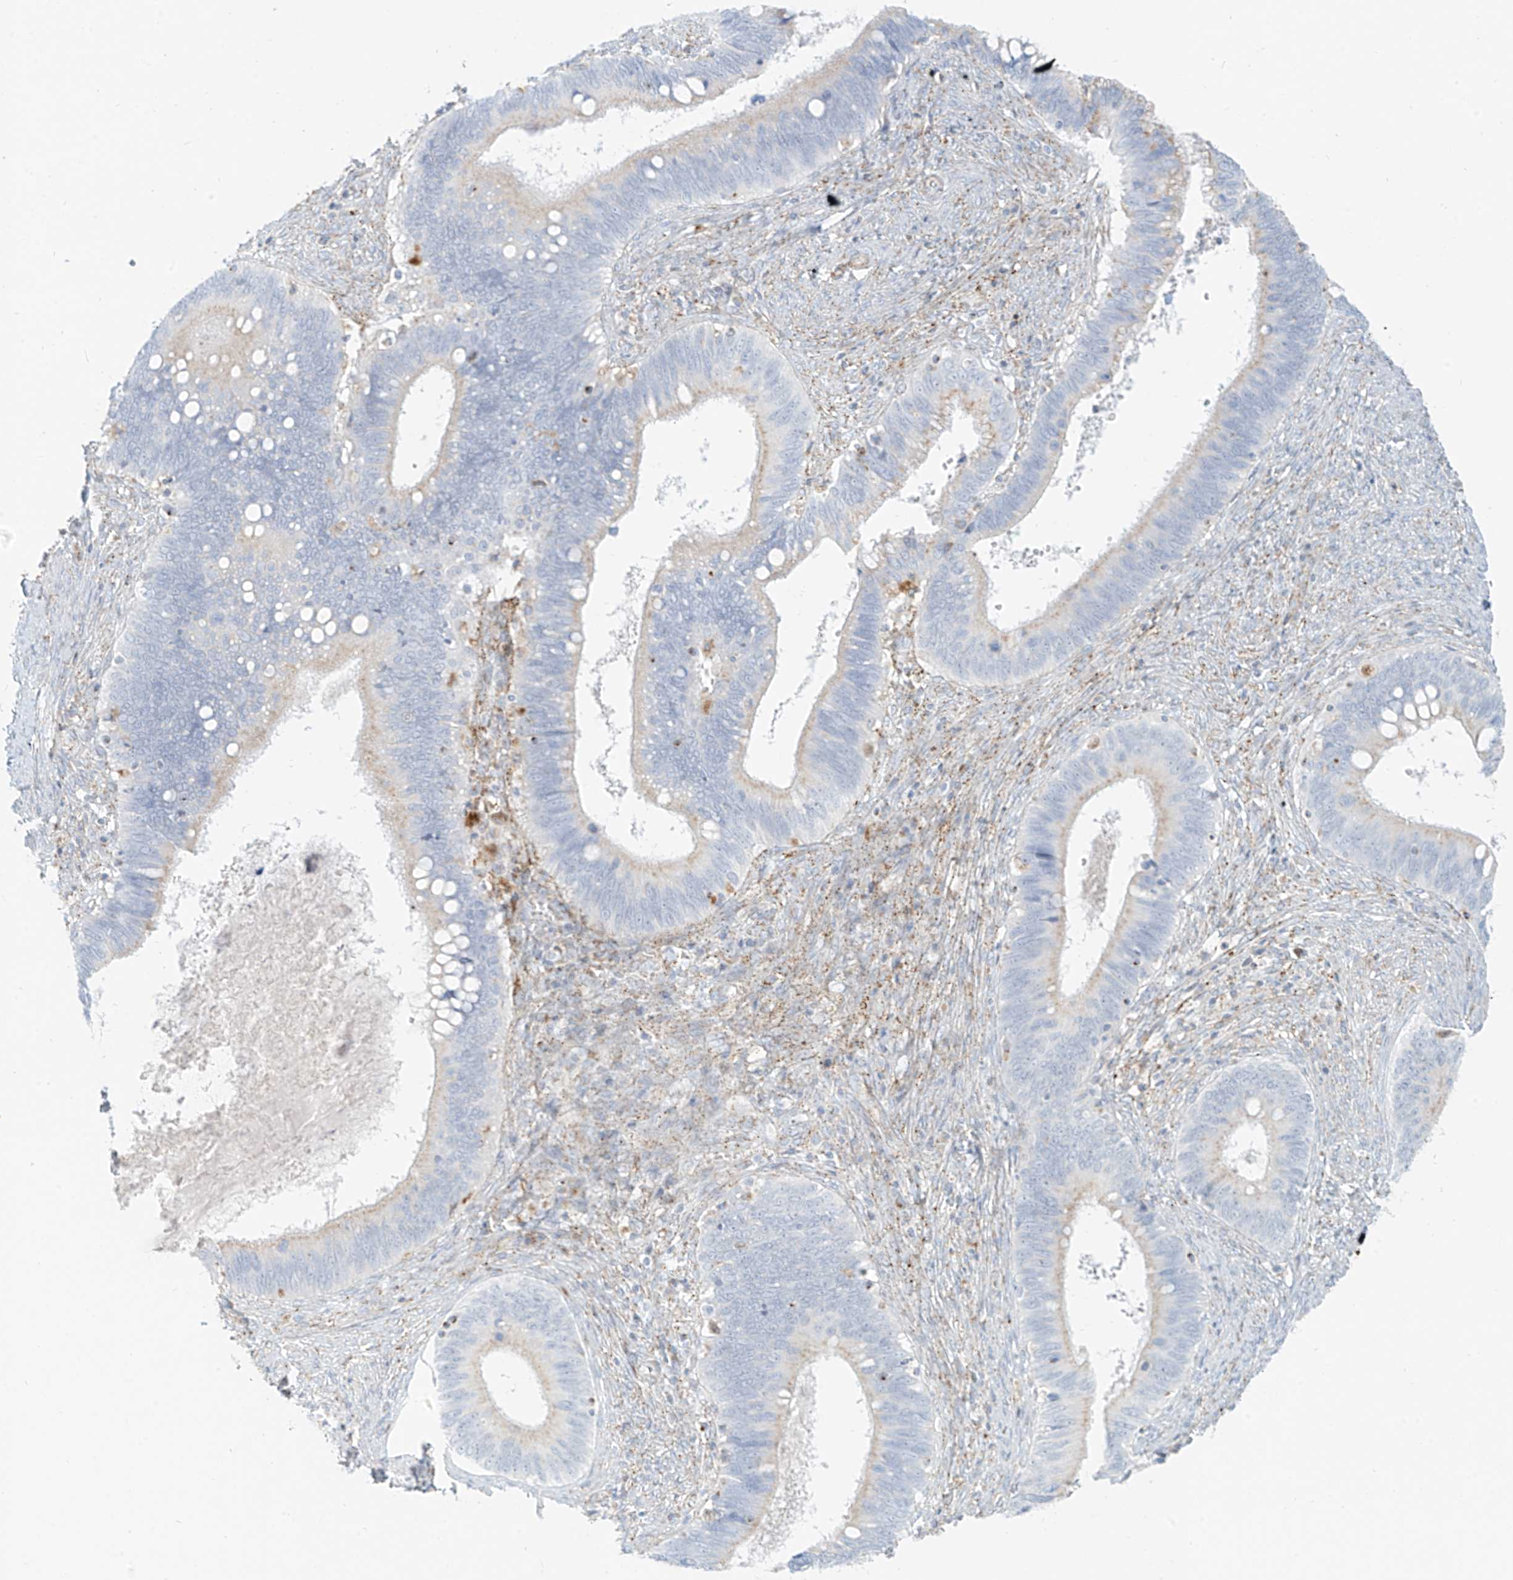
{"staining": {"intensity": "negative", "quantity": "none", "location": "none"}, "tissue": "cervical cancer", "cell_type": "Tumor cells", "image_type": "cancer", "snomed": [{"axis": "morphology", "description": "Adenocarcinoma, NOS"}, {"axis": "topography", "description": "Cervix"}], "caption": "Adenocarcinoma (cervical) stained for a protein using immunohistochemistry displays no positivity tumor cells.", "gene": "SLC35F6", "patient": {"sex": "female", "age": 42}}